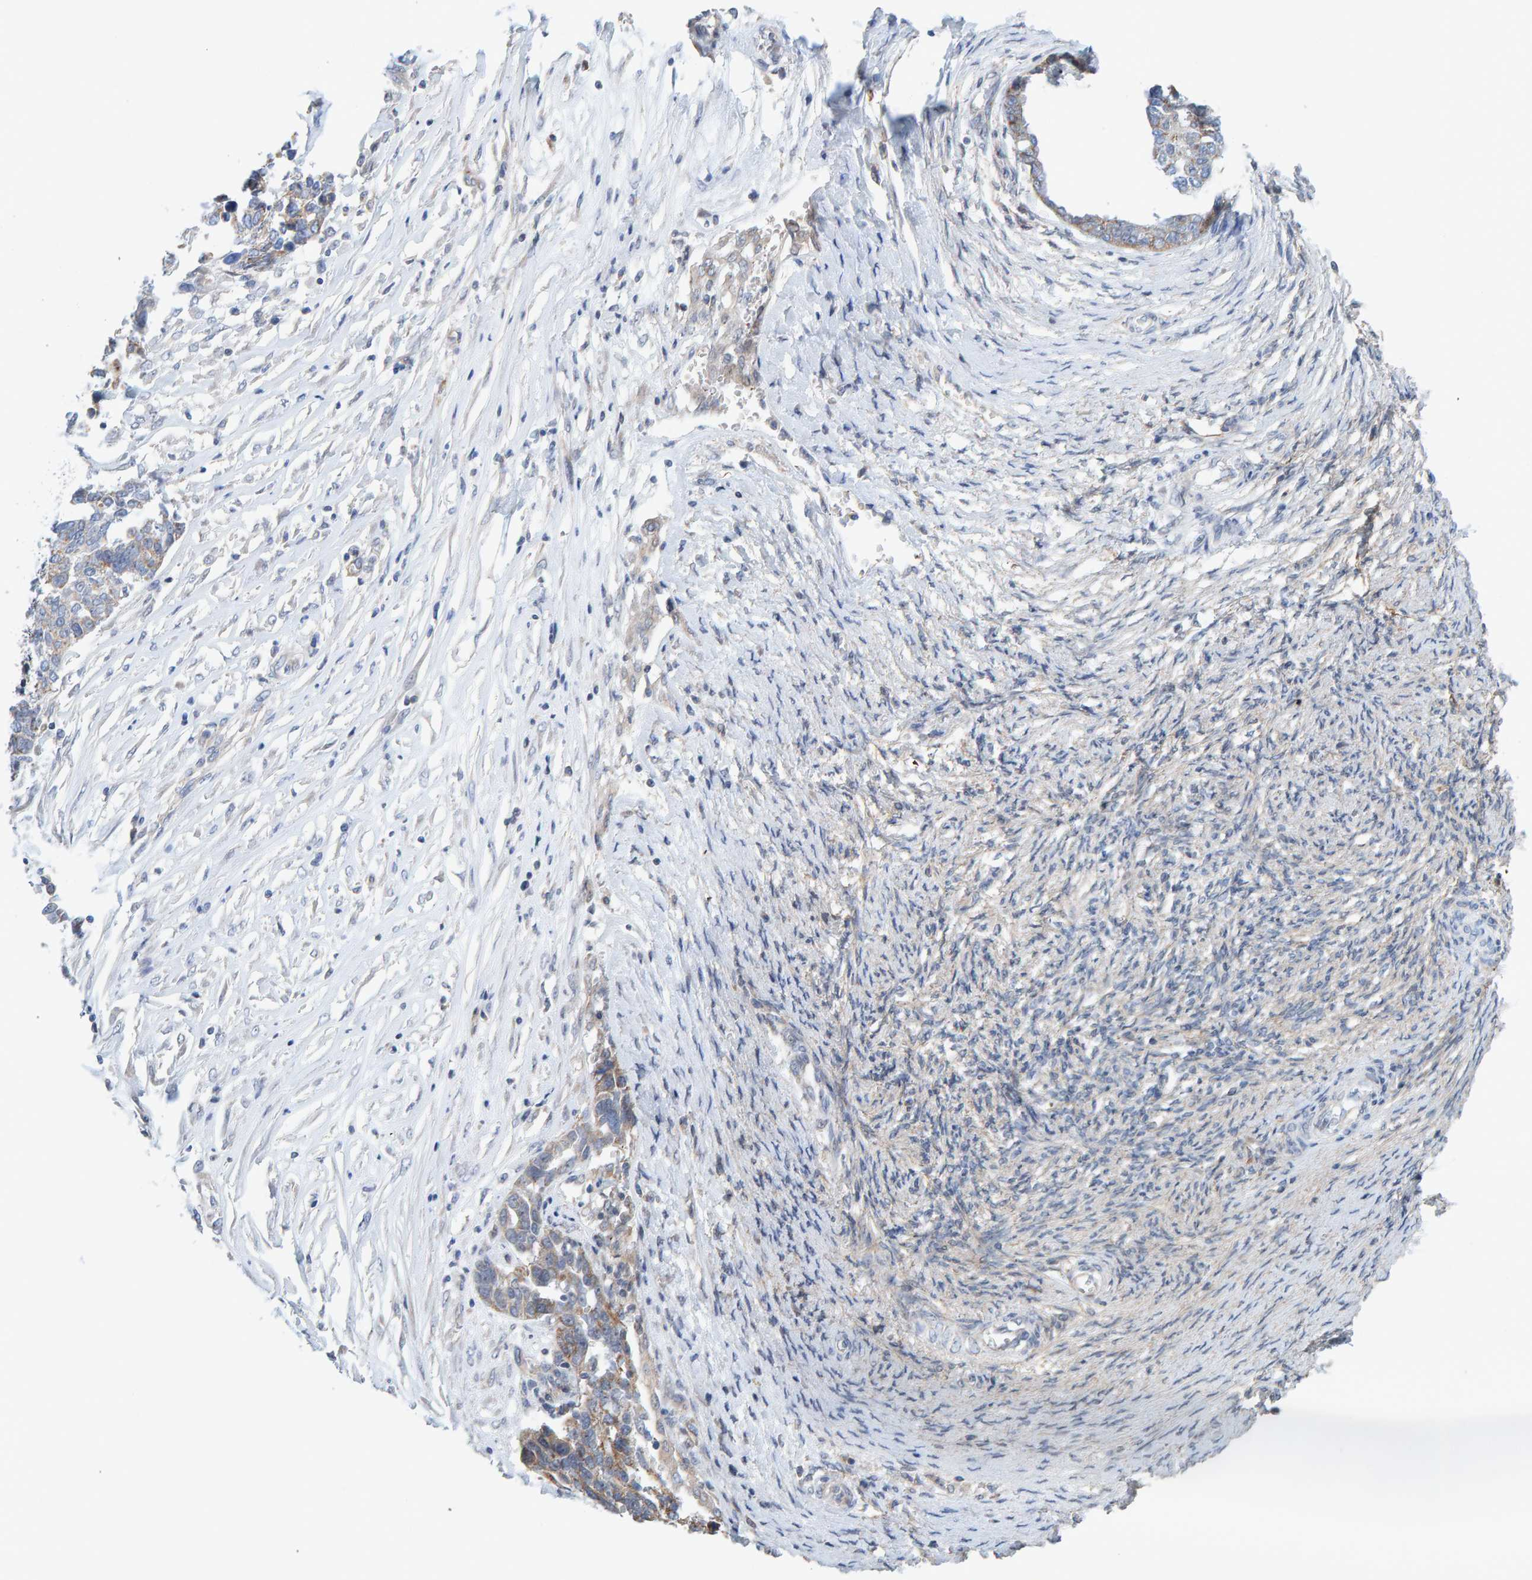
{"staining": {"intensity": "moderate", "quantity": ">75%", "location": "cytoplasmic/membranous"}, "tissue": "ovarian cancer", "cell_type": "Tumor cells", "image_type": "cancer", "snomed": [{"axis": "morphology", "description": "Cystadenocarcinoma, serous, NOS"}, {"axis": "topography", "description": "Ovary"}], "caption": "Immunohistochemistry of ovarian cancer exhibits medium levels of moderate cytoplasmic/membranous positivity in approximately >75% of tumor cells.", "gene": "RGP1", "patient": {"sex": "female", "age": 44}}